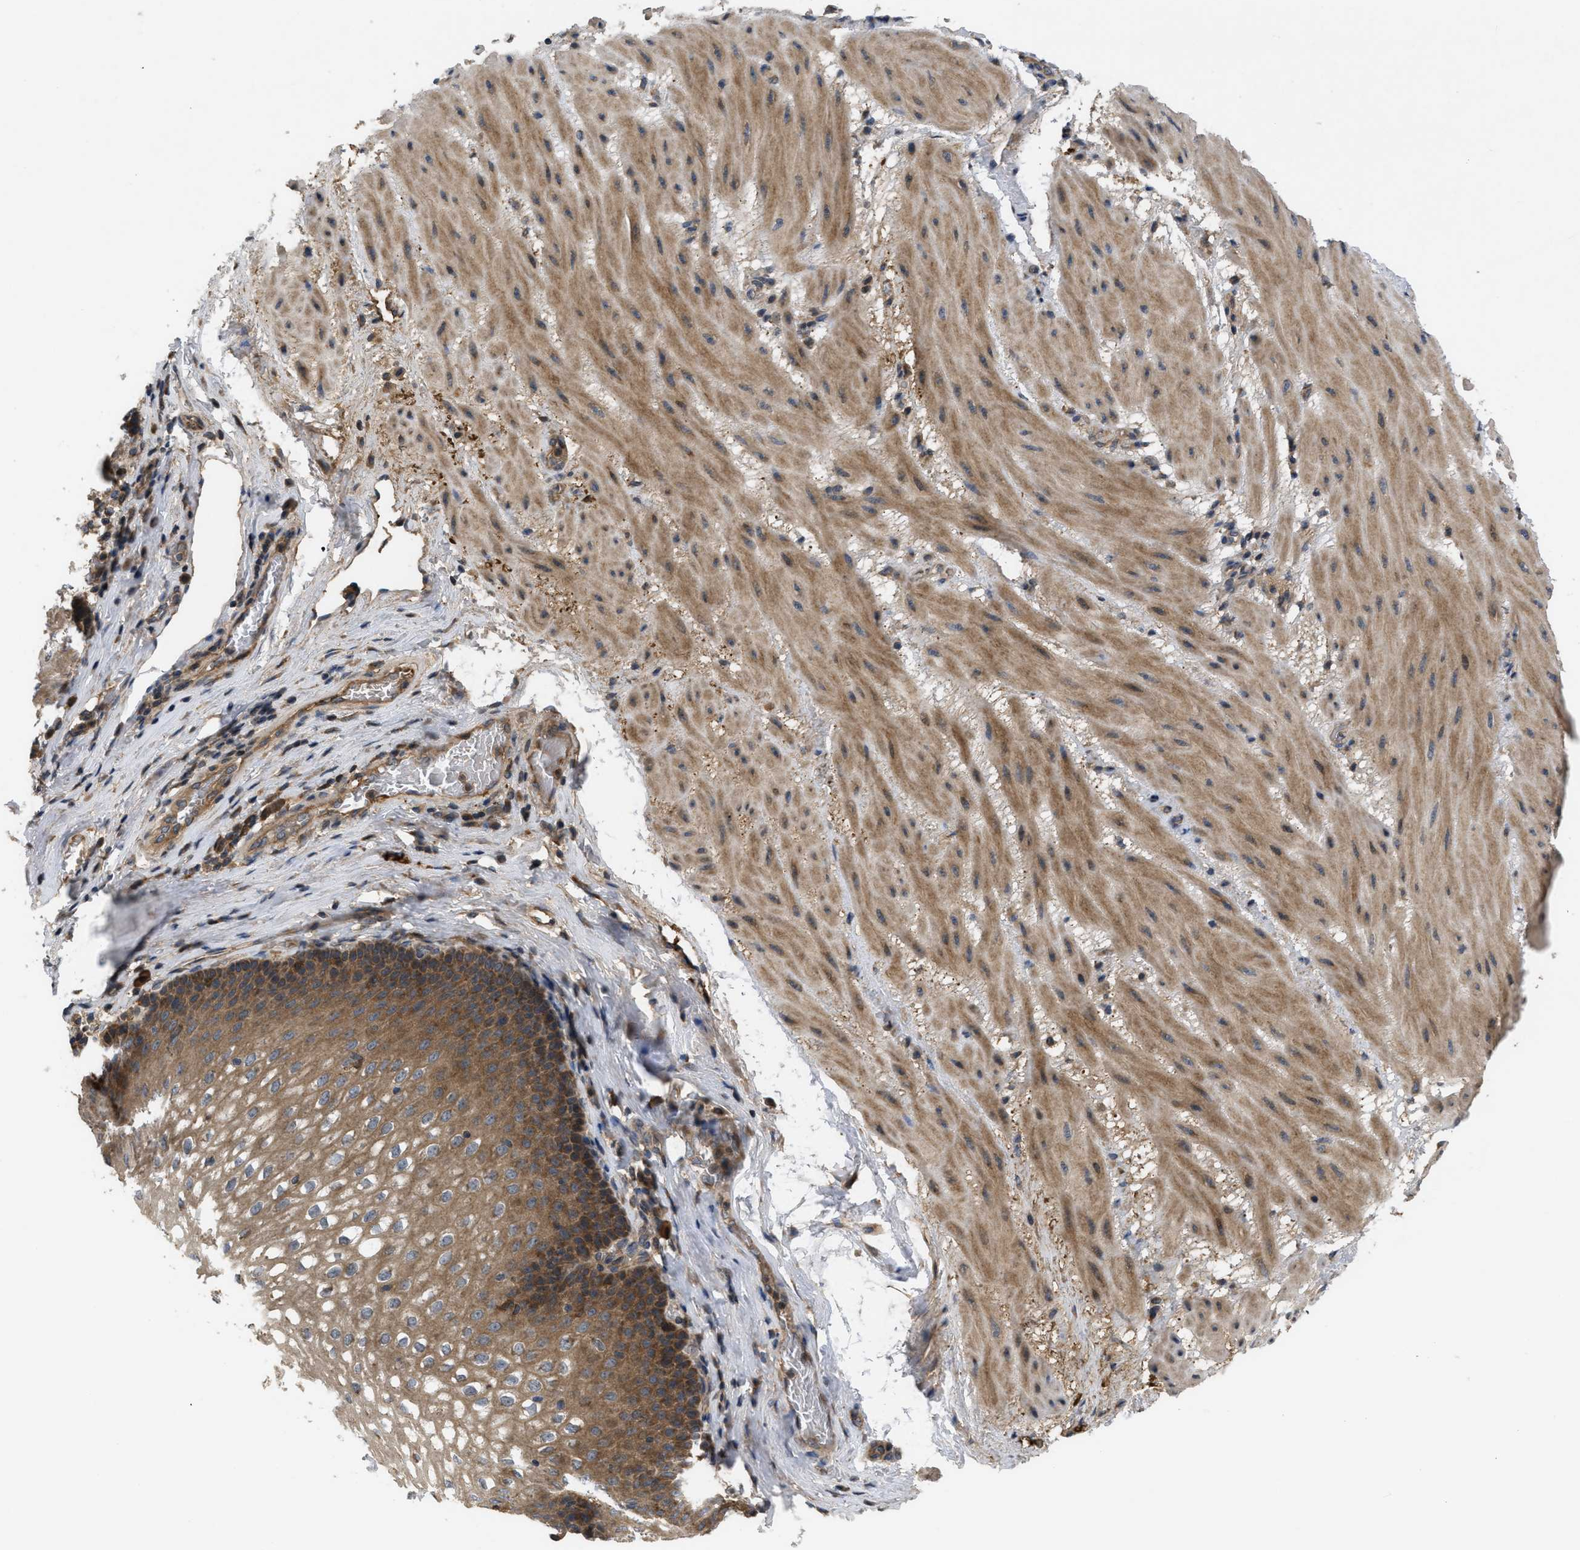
{"staining": {"intensity": "moderate", "quantity": ">75%", "location": "cytoplasmic/membranous"}, "tissue": "esophagus", "cell_type": "Squamous epithelial cells", "image_type": "normal", "snomed": [{"axis": "morphology", "description": "Normal tissue, NOS"}, {"axis": "topography", "description": "Esophagus"}], "caption": "A photomicrograph of human esophagus stained for a protein shows moderate cytoplasmic/membranous brown staining in squamous epithelial cells.", "gene": "RAB2A", "patient": {"sex": "male", "age": 48}}